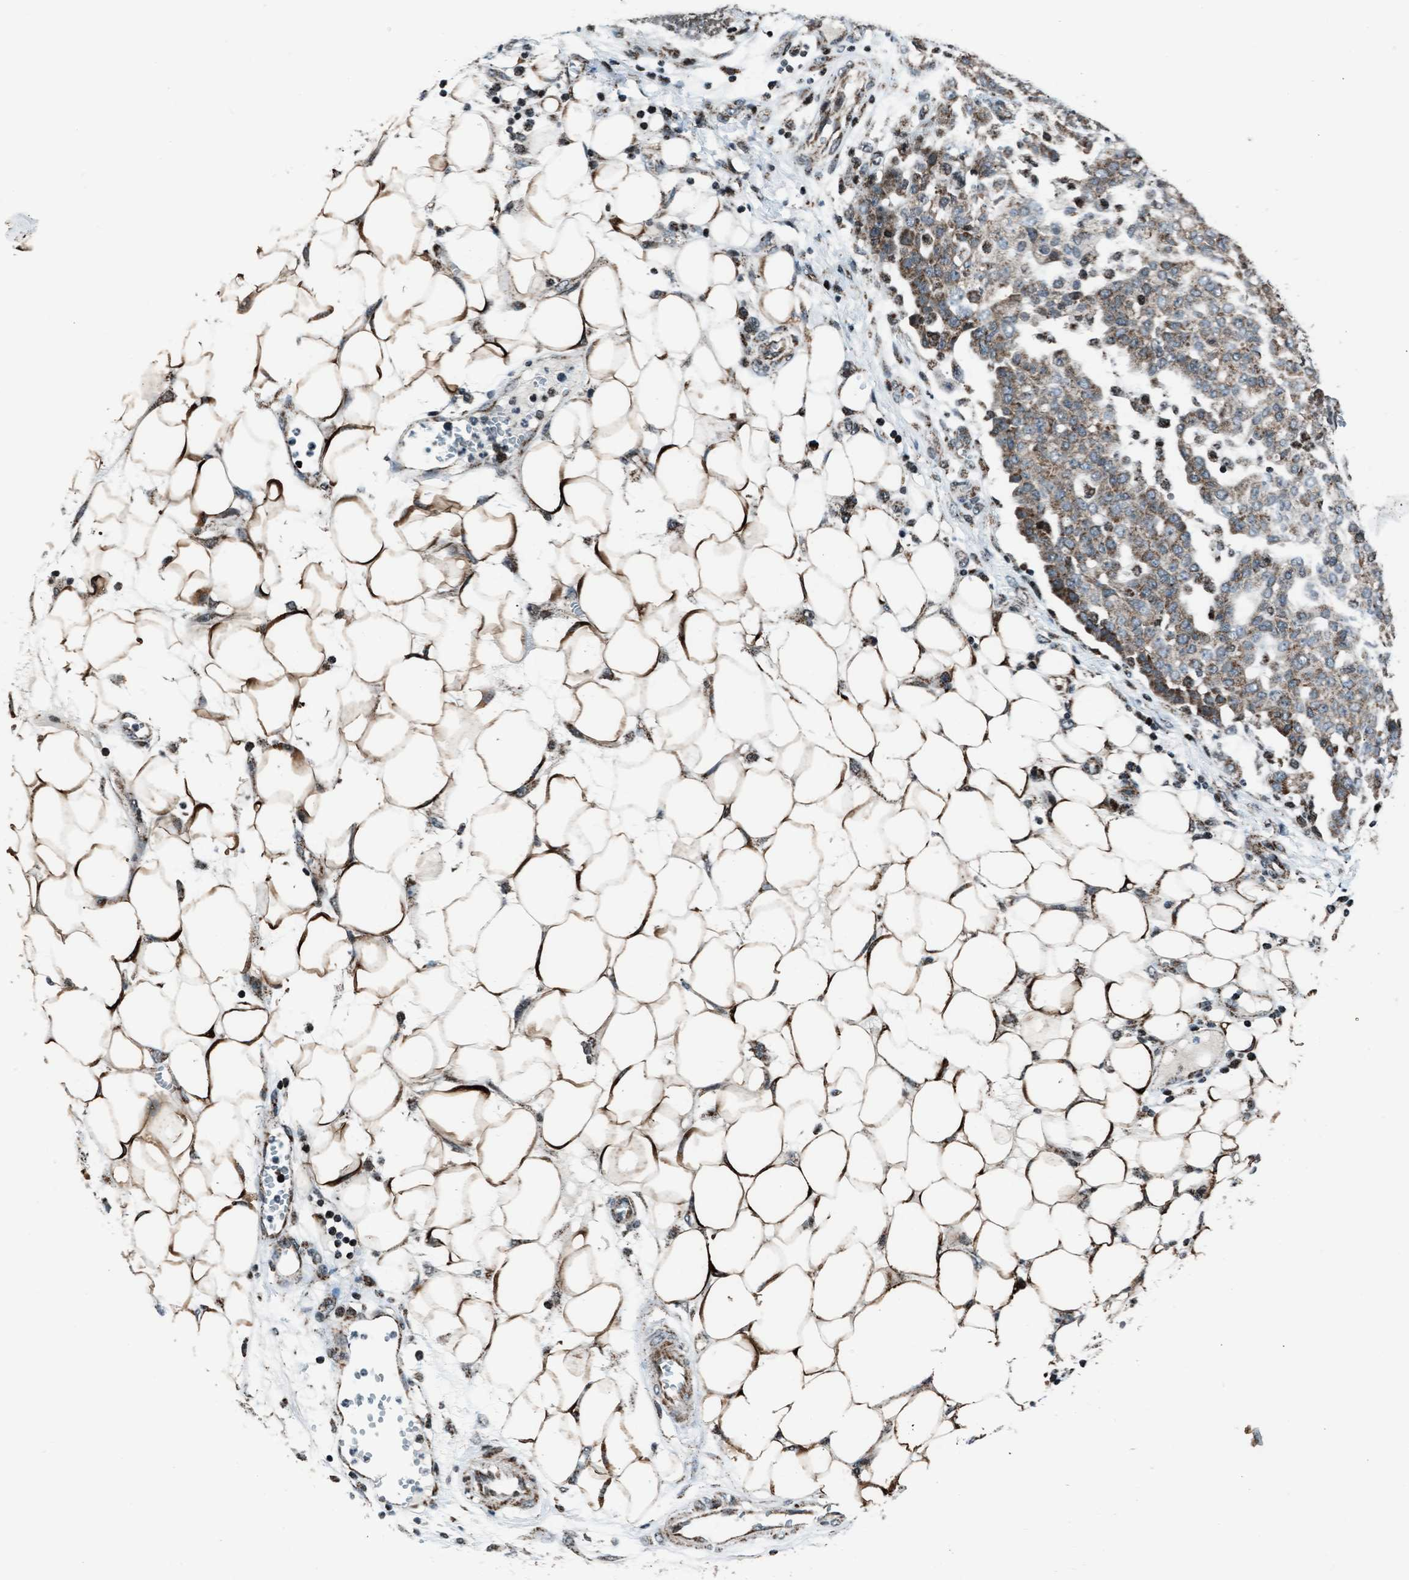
{"staining": {"intensity": "moderate", "quantity": "25%-75%", "location": "cytoplasmic/membranous"}, "tissue": "ovarian cancer", "cell_type": "Tumor cells", "image_type": "cancer", "snomed": [{"axis": "morphology", "description": "Cystadenocarcinoma, serous, NOS"}, {"axis": "topography", "description": "Soft tissue"}, {"axis": "topography", "description": "Ovary"}], "caption": "Immunohistochemical staining of ovarian serous cystadenocarcinoma reveals medium levels of moderate cytoplasmic/membranous positivity in approximately 25%-75% of tumor cells.", "gene": "MORC3", "patient": {"sex": "female", "age": 57}}